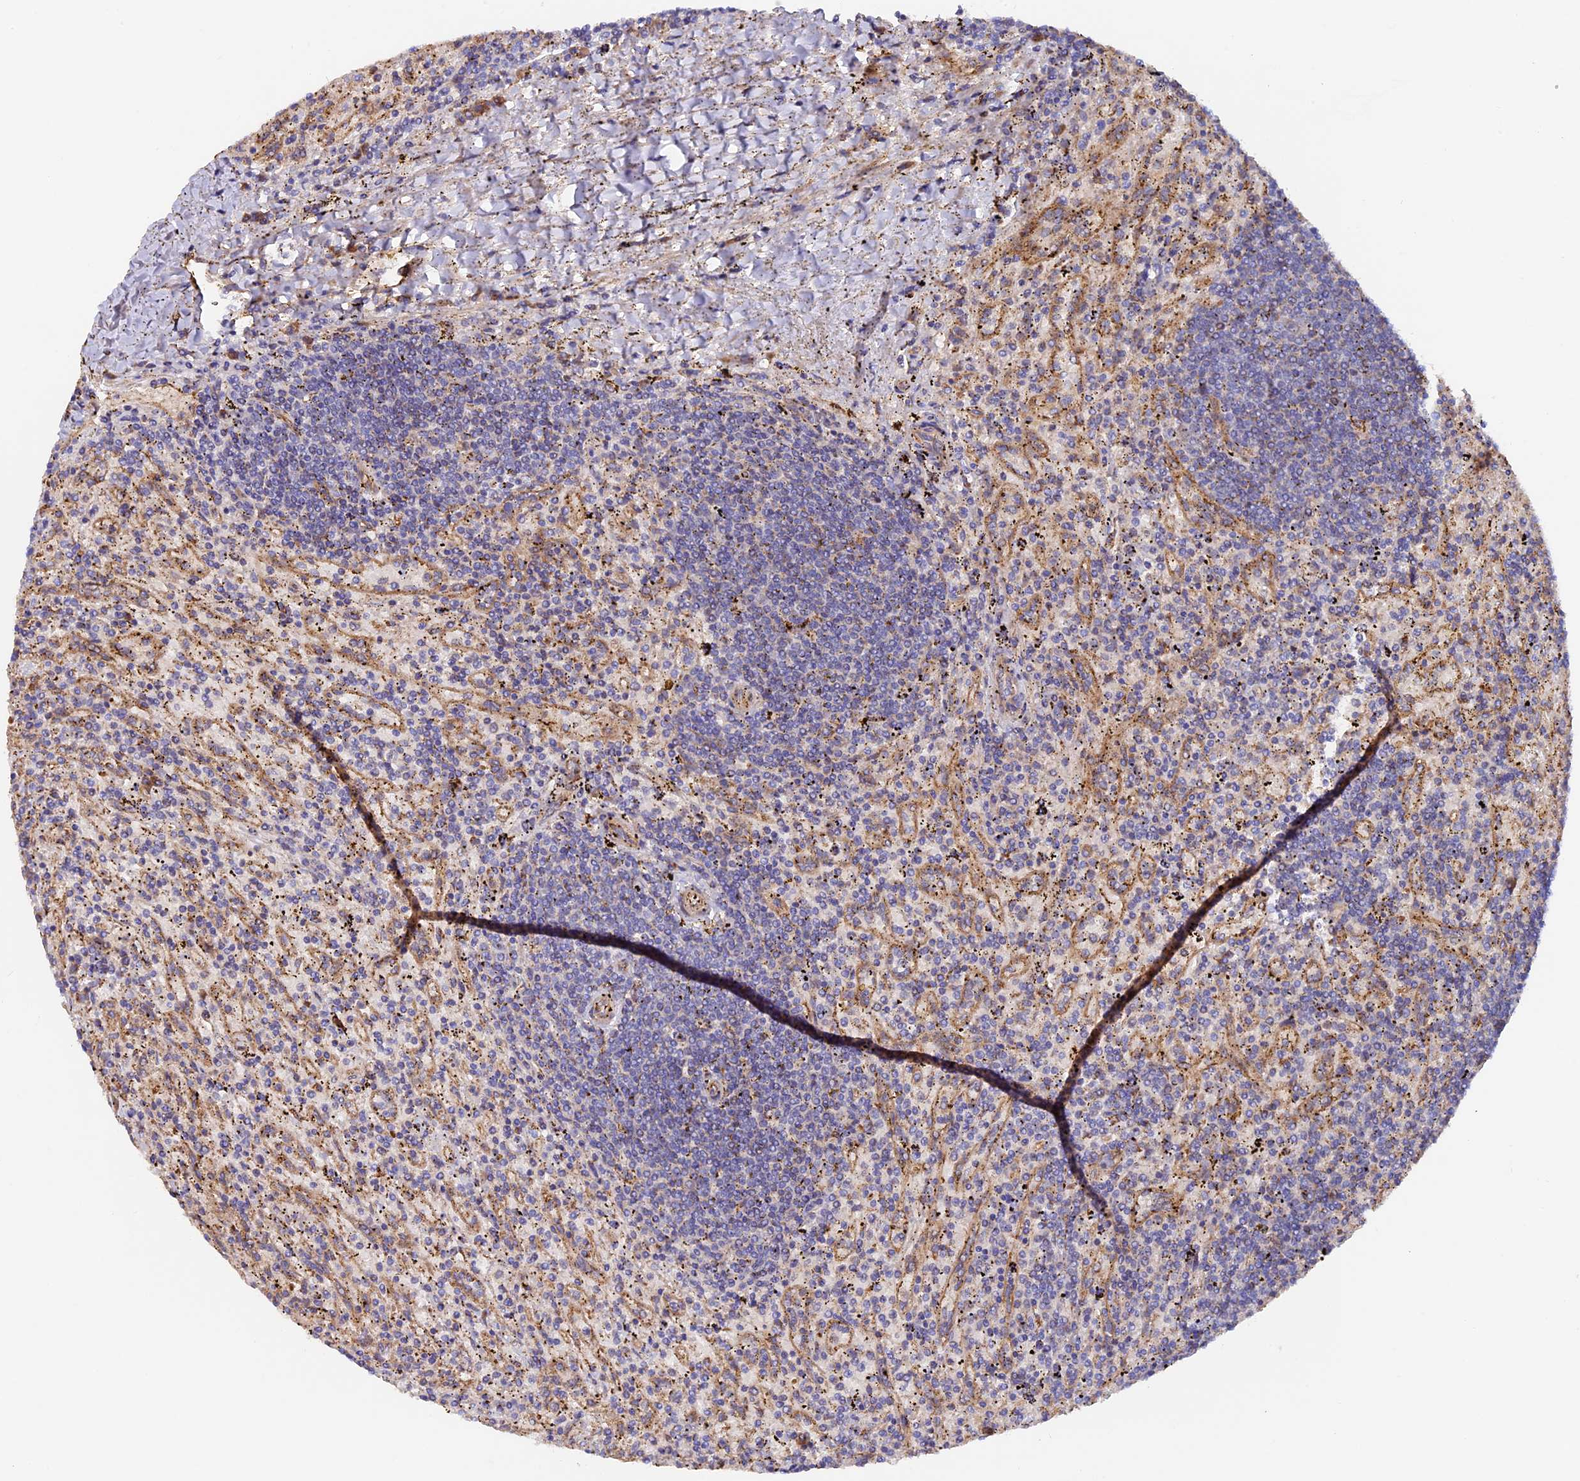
{"staining": {"intensity": "negative", "quantity": "none", "location": "none"}, "tissue": "lymphoma", "cell_type": "Tumor cells", "image_type": "cancer", "snomed": [{"axis": "morphology", "description": "Malignant lymphoma, non-Hodgkin's type, Low grade"}, {"axis": "topography", "description": "Spleen"}], "caption": "Human malignant lymphoma, non-Hodgkin's type (low-grade) stained for a protein using immunohistochemistry demonstrates no expression in tumor cells.", "gene": "DUS3L", "patient": {"sex": "male", "age": 76}}